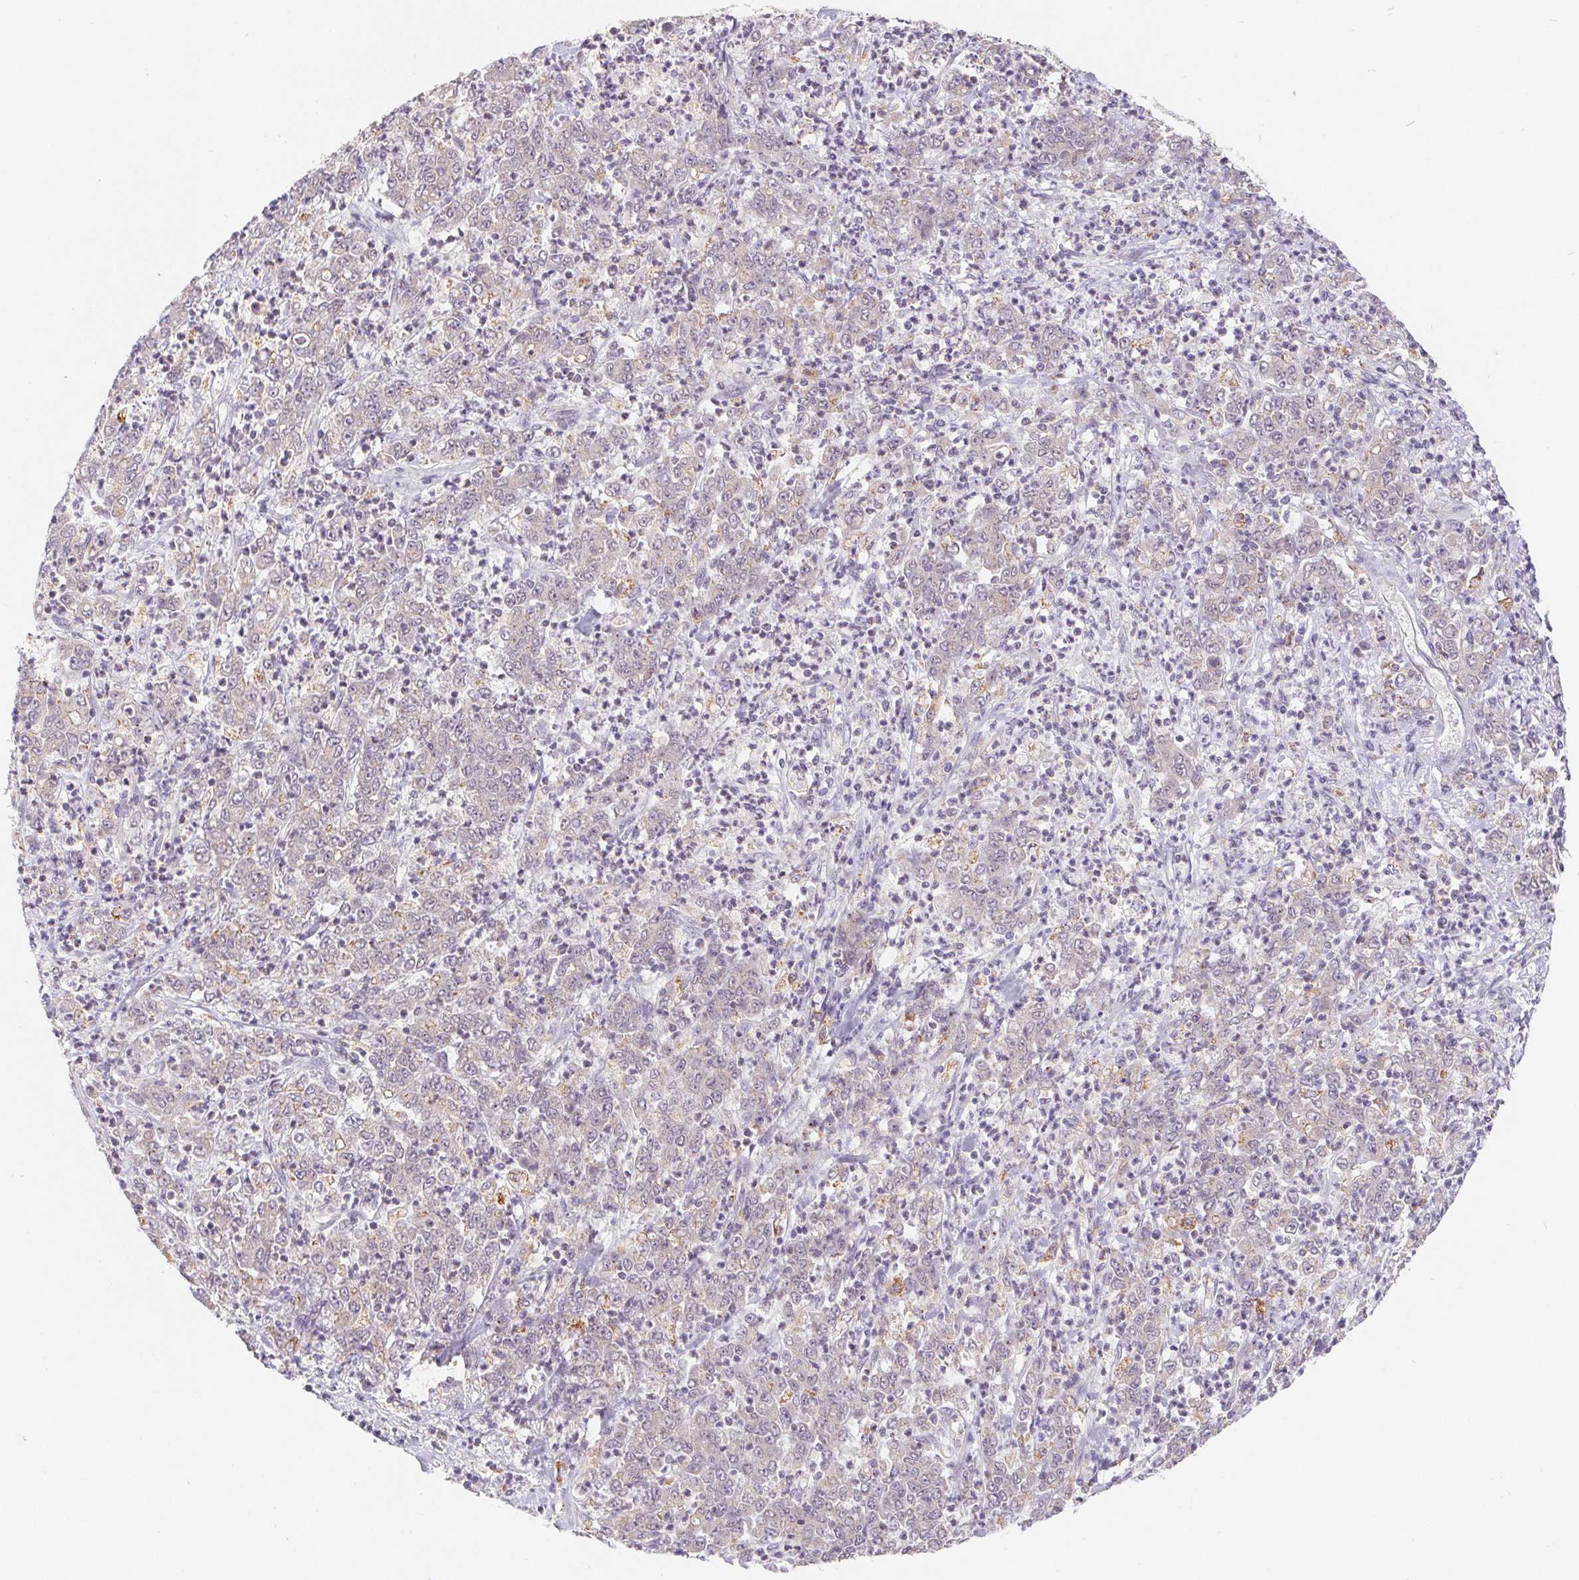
{"staining": {"intensity": "negative", "quantity": "none", "location": "none"}, "tissue": "stomach cancer", "cell_type": "Tumor cells", "image_type": "cancer", "snomed": [{"axis": "morphology", "description": "Adenocarcinoma, NOS"}, {"axis": "topography", "description": "Stomach, lower"}], "caption": "Stomach cancer was stained to show a protein in brown. There is no significant staining in tumor cells.", "gene": "EMC6", "patient": {"sex": "female", "age": 71}}